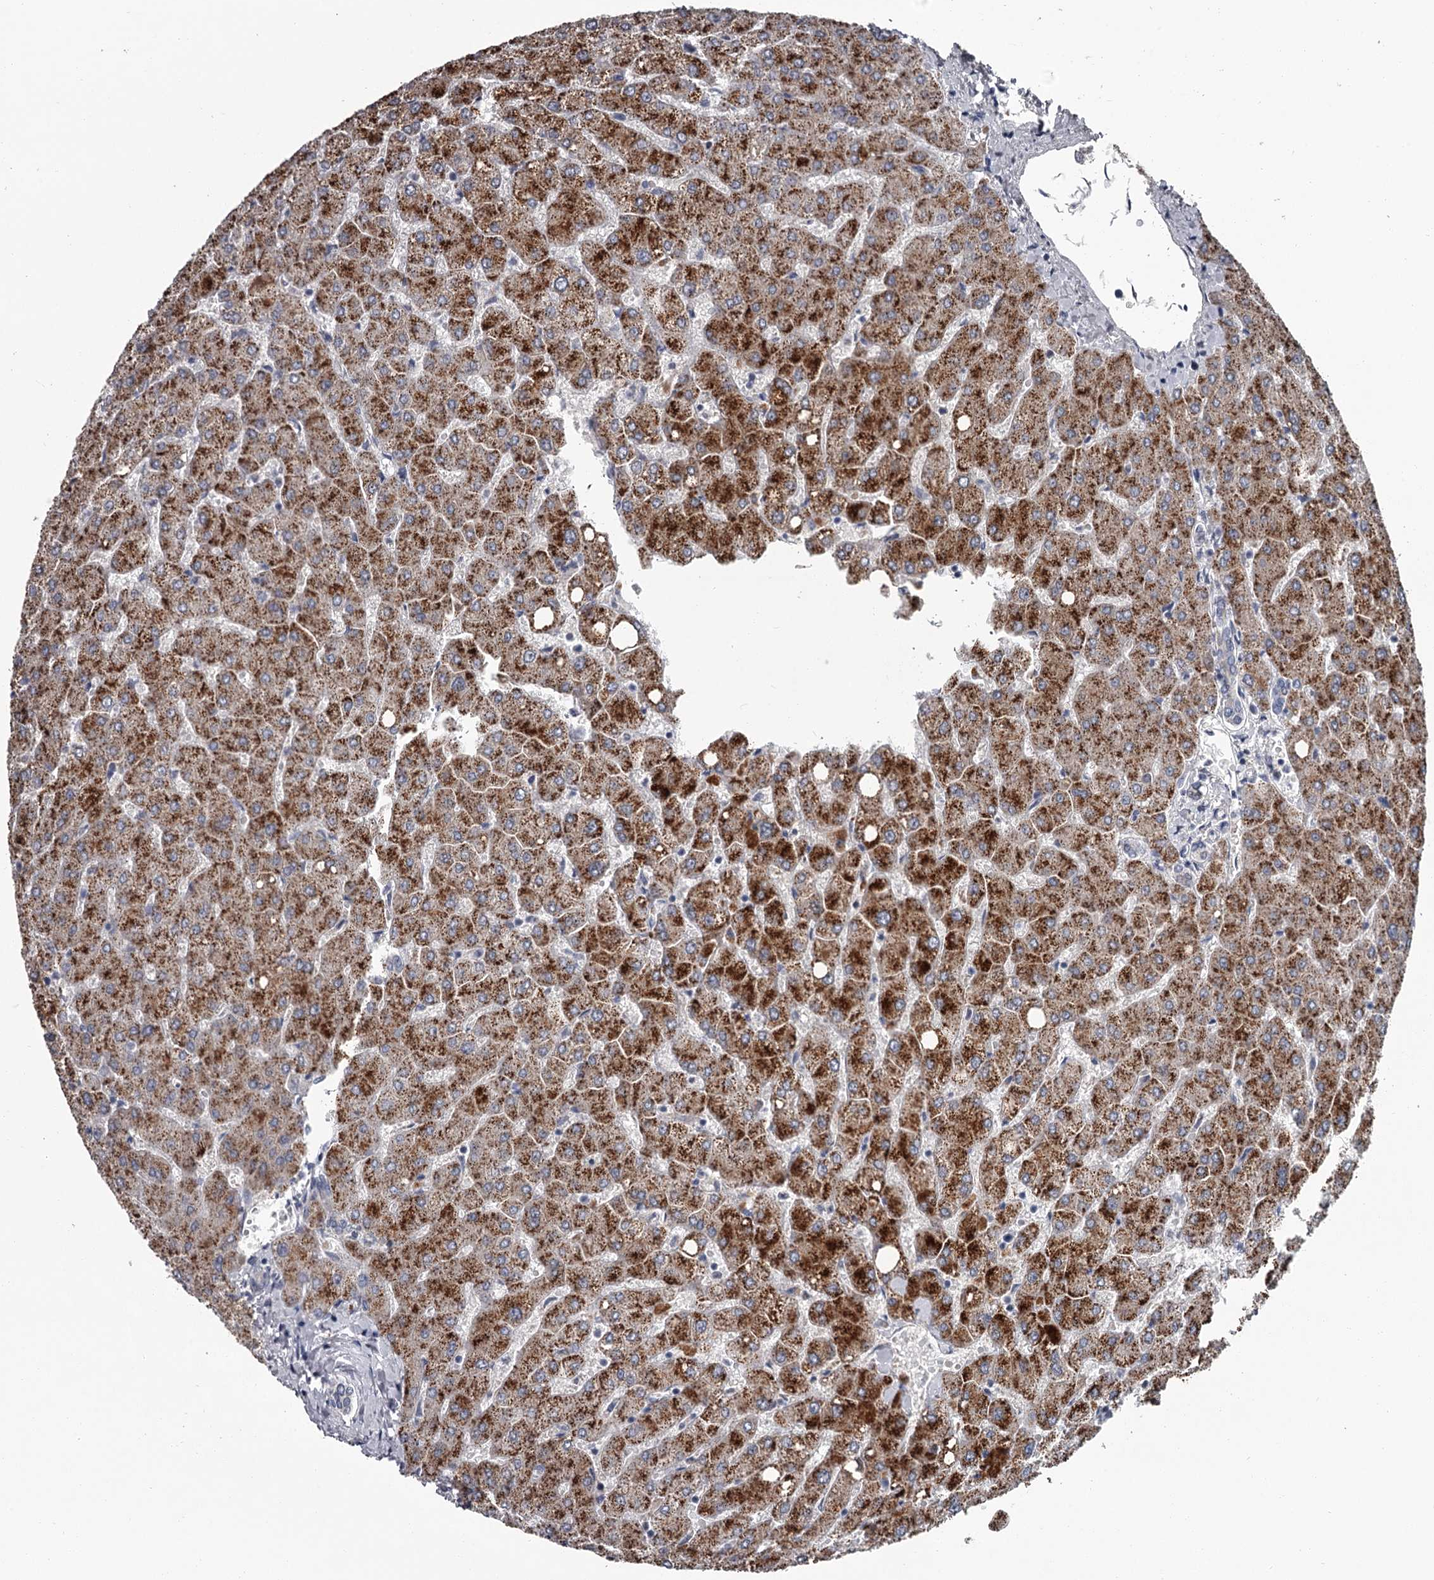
{"staining": {"intensity": "negative", "quantity": "none", "location": "none"}, "tissue": "liver", "cell_type": "Cholangiocytes", "image_type": "normal", "snomed": [{"axis": "morphology", "description": "Normal tissue, NOS"}, {"axis": "topography", "description": "Liver"}], "caption": "This is a photomicrograph of IHC staining of benign liver, which shows no staining in cholangiocytes. The staining was performed using DAB to visualize the protein expression in brown, while the nuclei were stained in blue with hematoxylin (Magnification: 20x).", "gene": "DAO", "patient": {"sex": "female", "age": 54}}